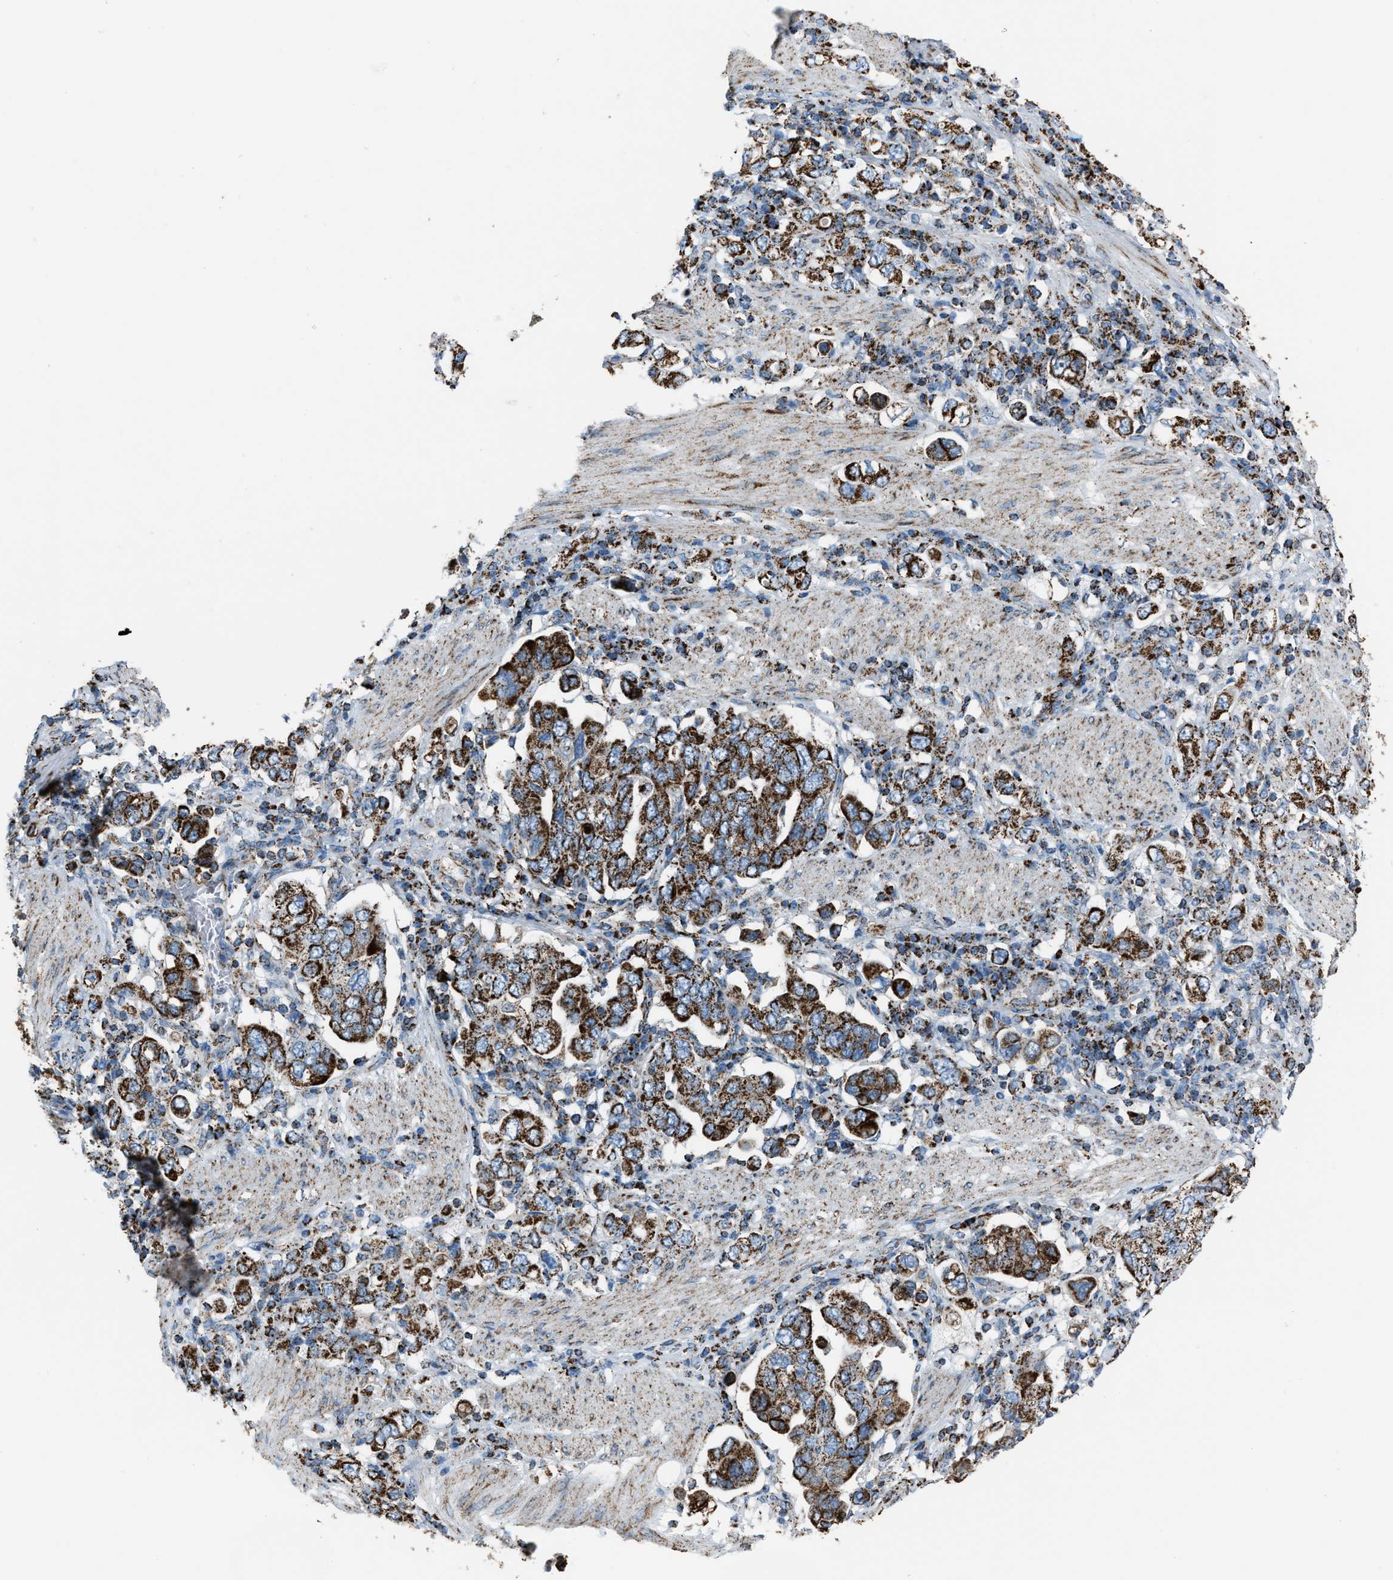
{"staining": {"intensity": "strong", "quantity": ">75%", "location": "cytoplasmic/membranous"}, "tissue": "stomach cancer", "cell_type": "Tumor cells", "image_type": "cancer", "snomed": [{"axis": "morphology", "description": "Adenocarcinoma, NOS"}, {"axis": "topography", "description": "Stomach, upper"}], "caption": "Tumor cells reveal strong cytoplasmic/membranous positivity in approximately >75% of cells in adenocarcinoma (stomach).", "gene": "MDH2", "patient": {"sex": "male", "age": 62}}